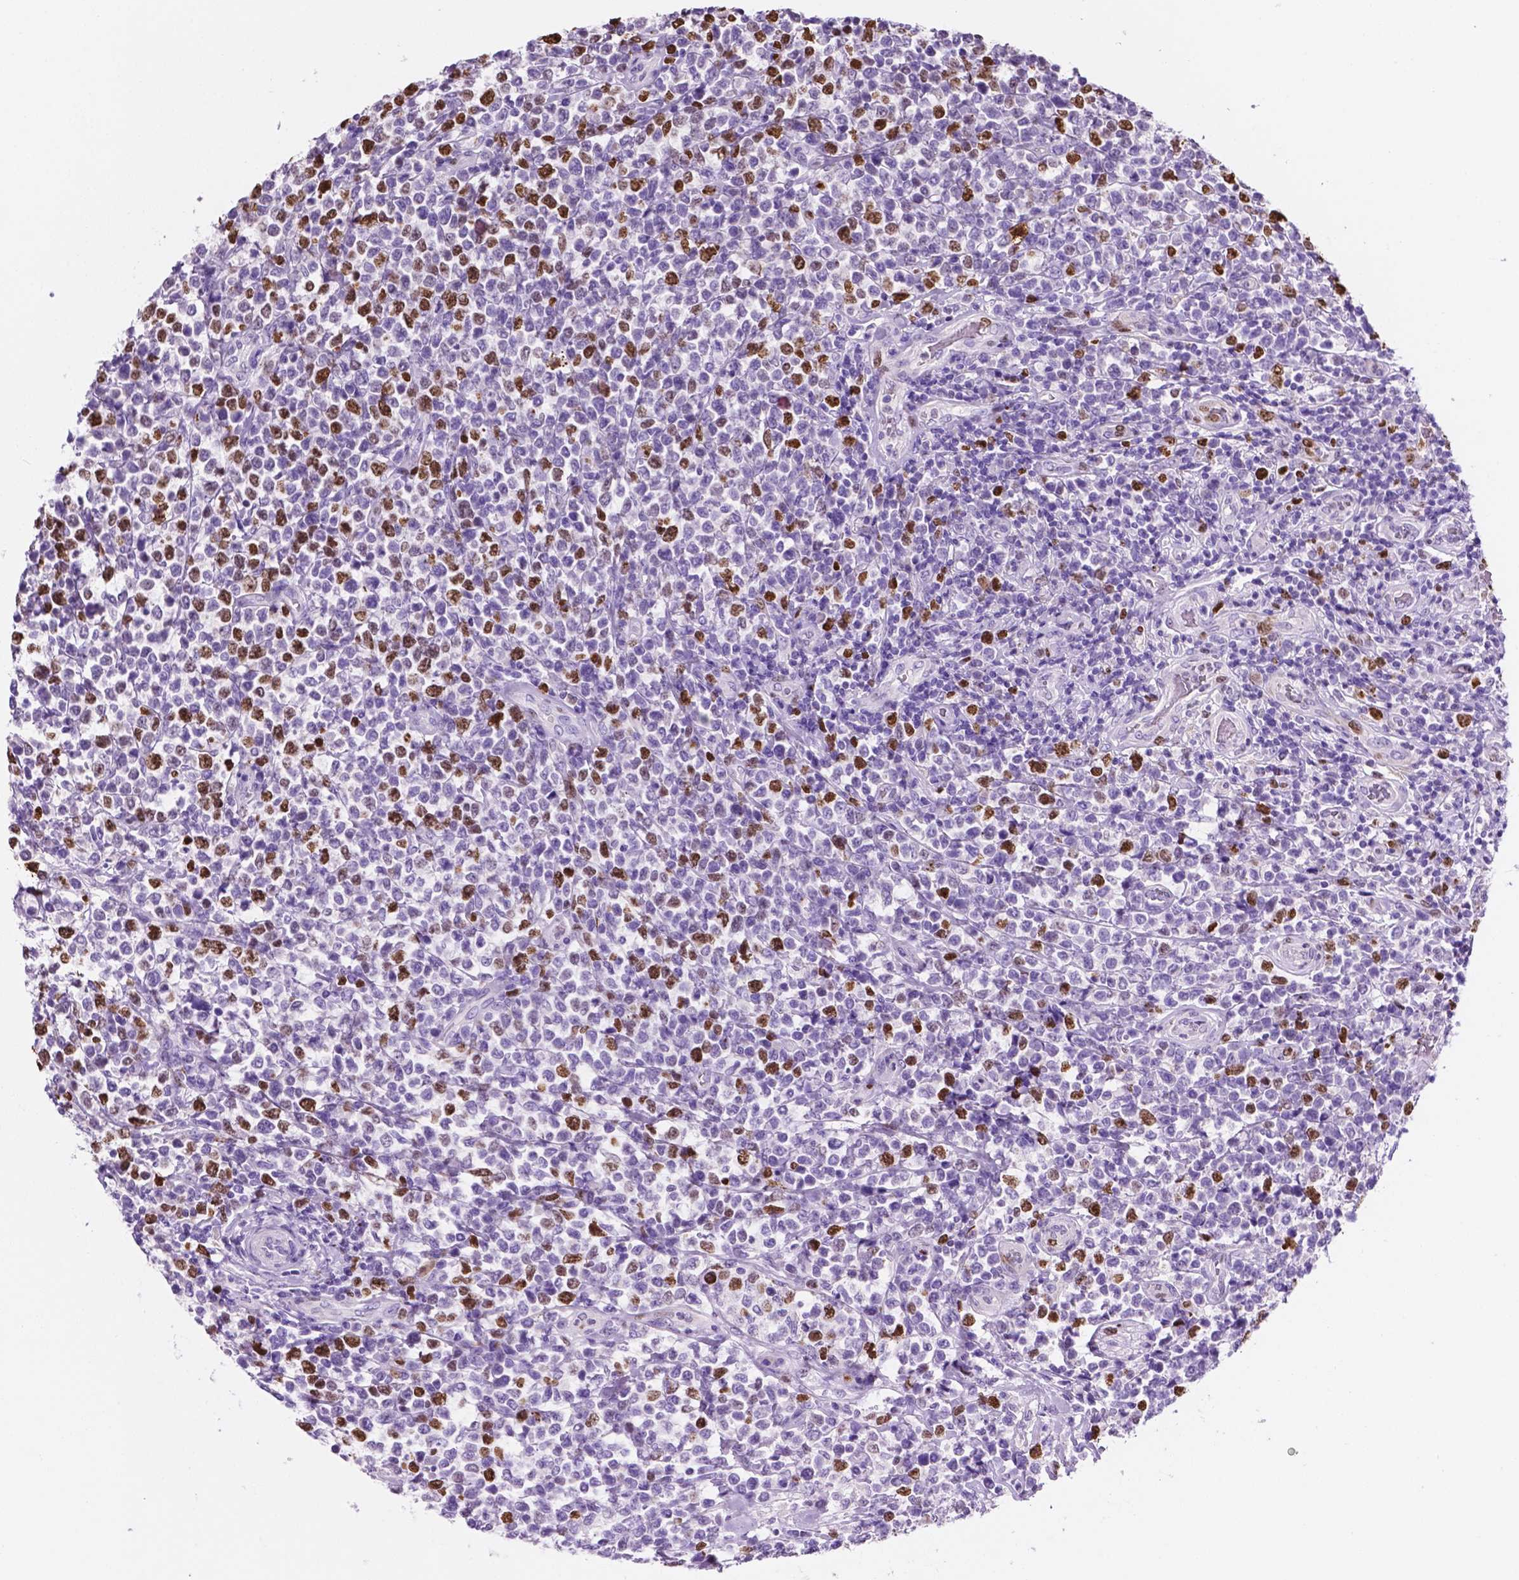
{"staining": {"intensity": "strong", "quantity": "25%-75%", "location": "nuclear"}, "tissue": "lymphoma", "cell_type": "Tumor cells", "image_type": "cancer", "snomed": [{"axis": "morphology", "description": "Malignant lymphoma, non-Hodgkin's type, High grade"}, {"axis": "topography", "description": "Soft tissue"}], "caption": "Lymphoma was stained to show a protein in brown. There is high levels of strong nuclear staining in about 25%-75% of tumor cells.", "gene": "SIAH2", "patient": {"sex": "female", "age": 56}}